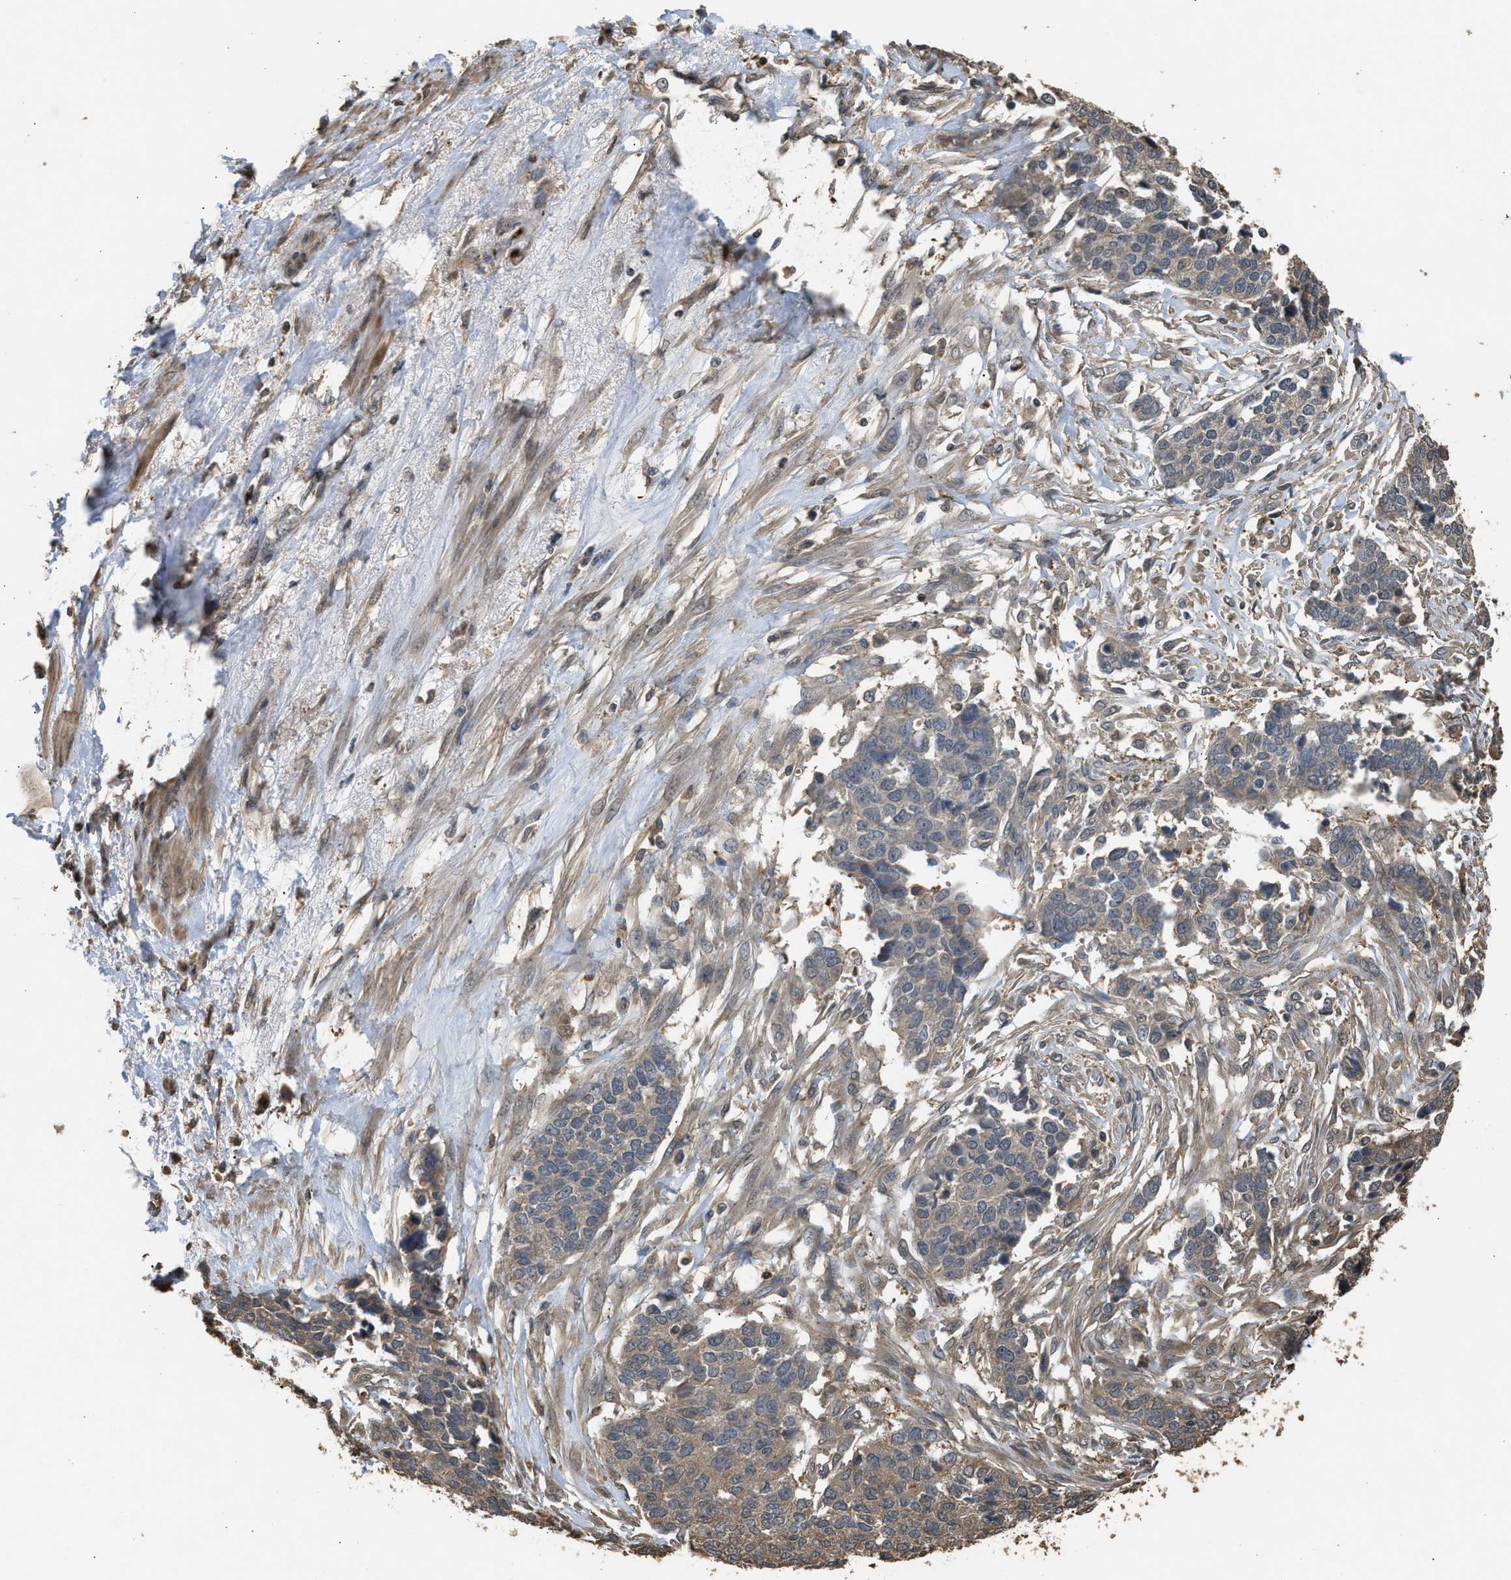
{"staining": {"intensity": "weak", "quantity": "<25%", "location": "cytoplasmic/membranous"}, "tissue": "ovarian cancer", "cell_type": "Tumor cells", "image_type": "cancer", "snomed": [{"axis": "morphology", "description": "Cystadenocarcinoma, serous, NOS"}, {"axis": "topography", "description": "Ovary"}], "caption": "DAB immunohistochemical staining of ovarian cancer (serous cystadenocarcinoma) exhibits no significant positivity in tumor cells.", "gene": "ARHGDIA", "patient": {"sex": "female", "age": 44}}